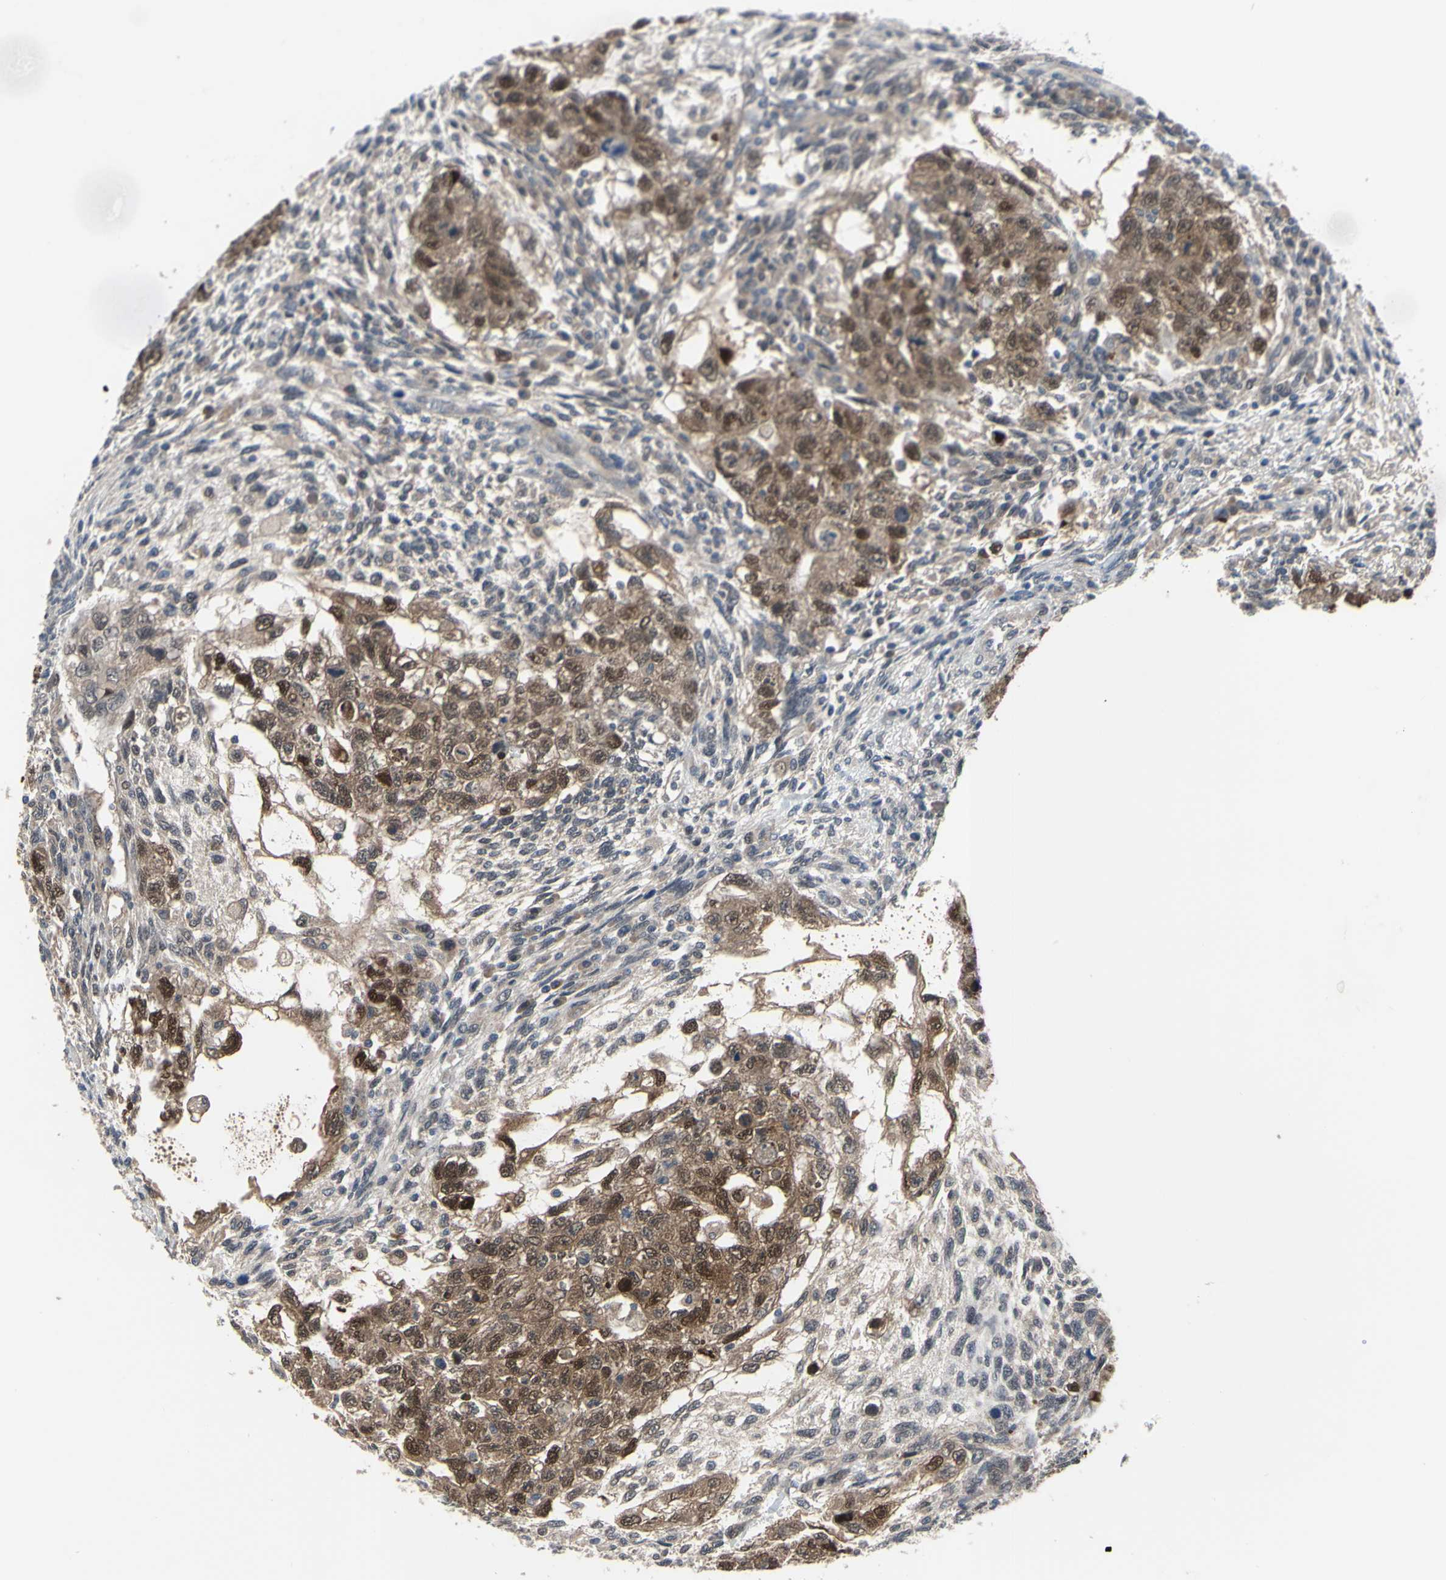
{"staining": {"intensity": "moderate", "quantity": ">75%", "location": "cytoplasmic/membranous,nuclear"}, "tissue": "testis cancer", "cell_type": "Tumor cells", "image_type": "cancer", "snomed": [{"axis": "morphology", "description": "Normal tissue, NOS"}, {"axis": "morphology", "description": "Carcinoma, Embryonal, NOS"}, {"axis": "topography", "description": "Testis"}], "caption": "Immunohistochemistry micrograph of human embryonal carcinoma (testis) stained for a protein (brown), which exhibits medium levels of moderate cytoplasmic/membranous and nuclear expression in about >75% of tumor cells.", "gene": "HSPA4", "patient": {"sex": "male", "age": 36}}